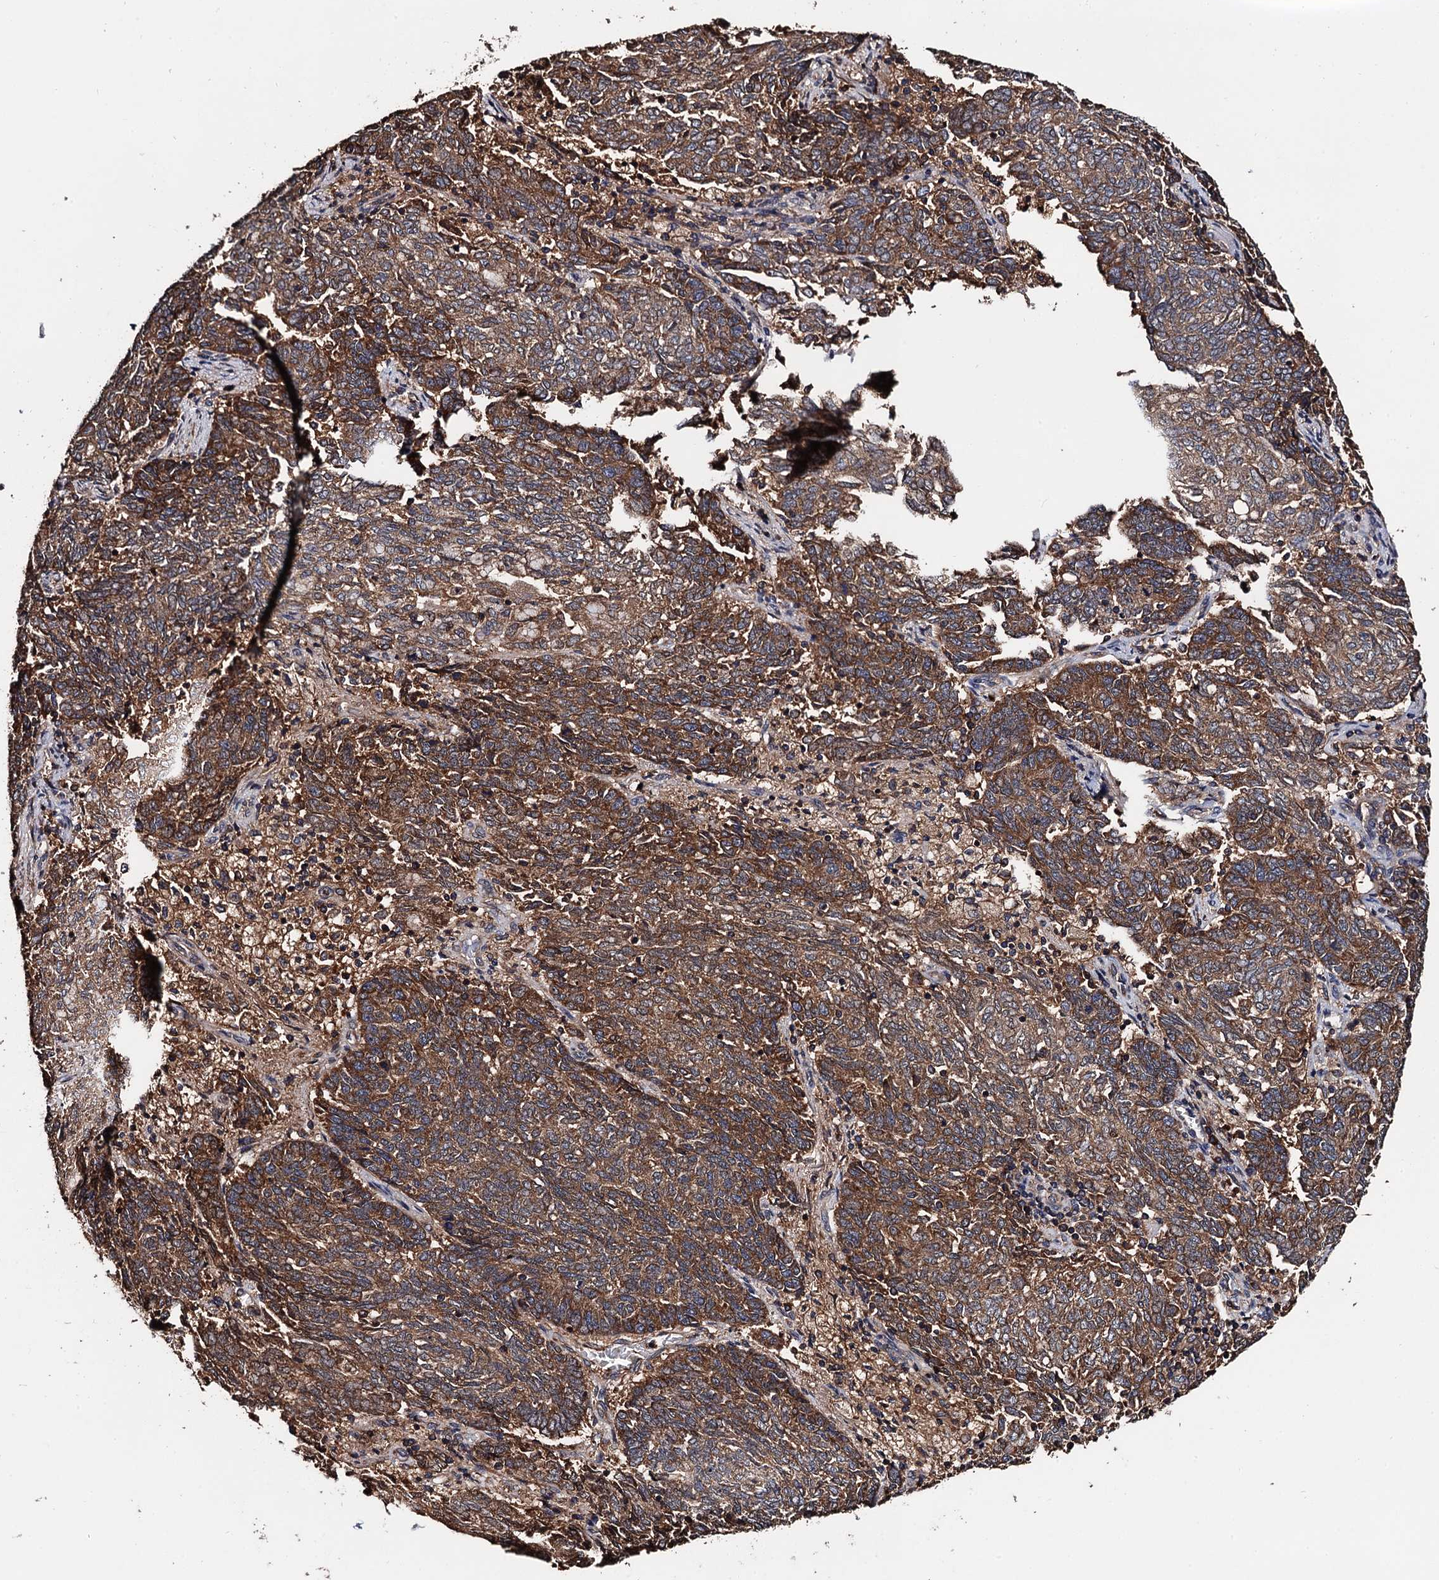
{"staining": {"intensity": "moderate", "quantity": ">75%", "location": "cytoplasmic/membranous"}, "tissue": "endometrial cancer", "cell_type": "Tumor cells", "image_type": "cancer", "snomed": [{"axis": "morphology", "description": "Adenocarcinoma, NOS"}, {"axis": "topography", "description": "Endometrium"}], "caption": "Adenocarcinoma (endometrial) was stained to show a protein in brown. There is medium levels of moderate cytoplasmic/membranous staining in about >75% of tumor cells. The protein is stained brown, and the nuclei are stained in blue (DAB IHC with brightfield microscopy, high magnification).", "gene": "RGS11", "patient": {"sex": "female", "age": 80}}